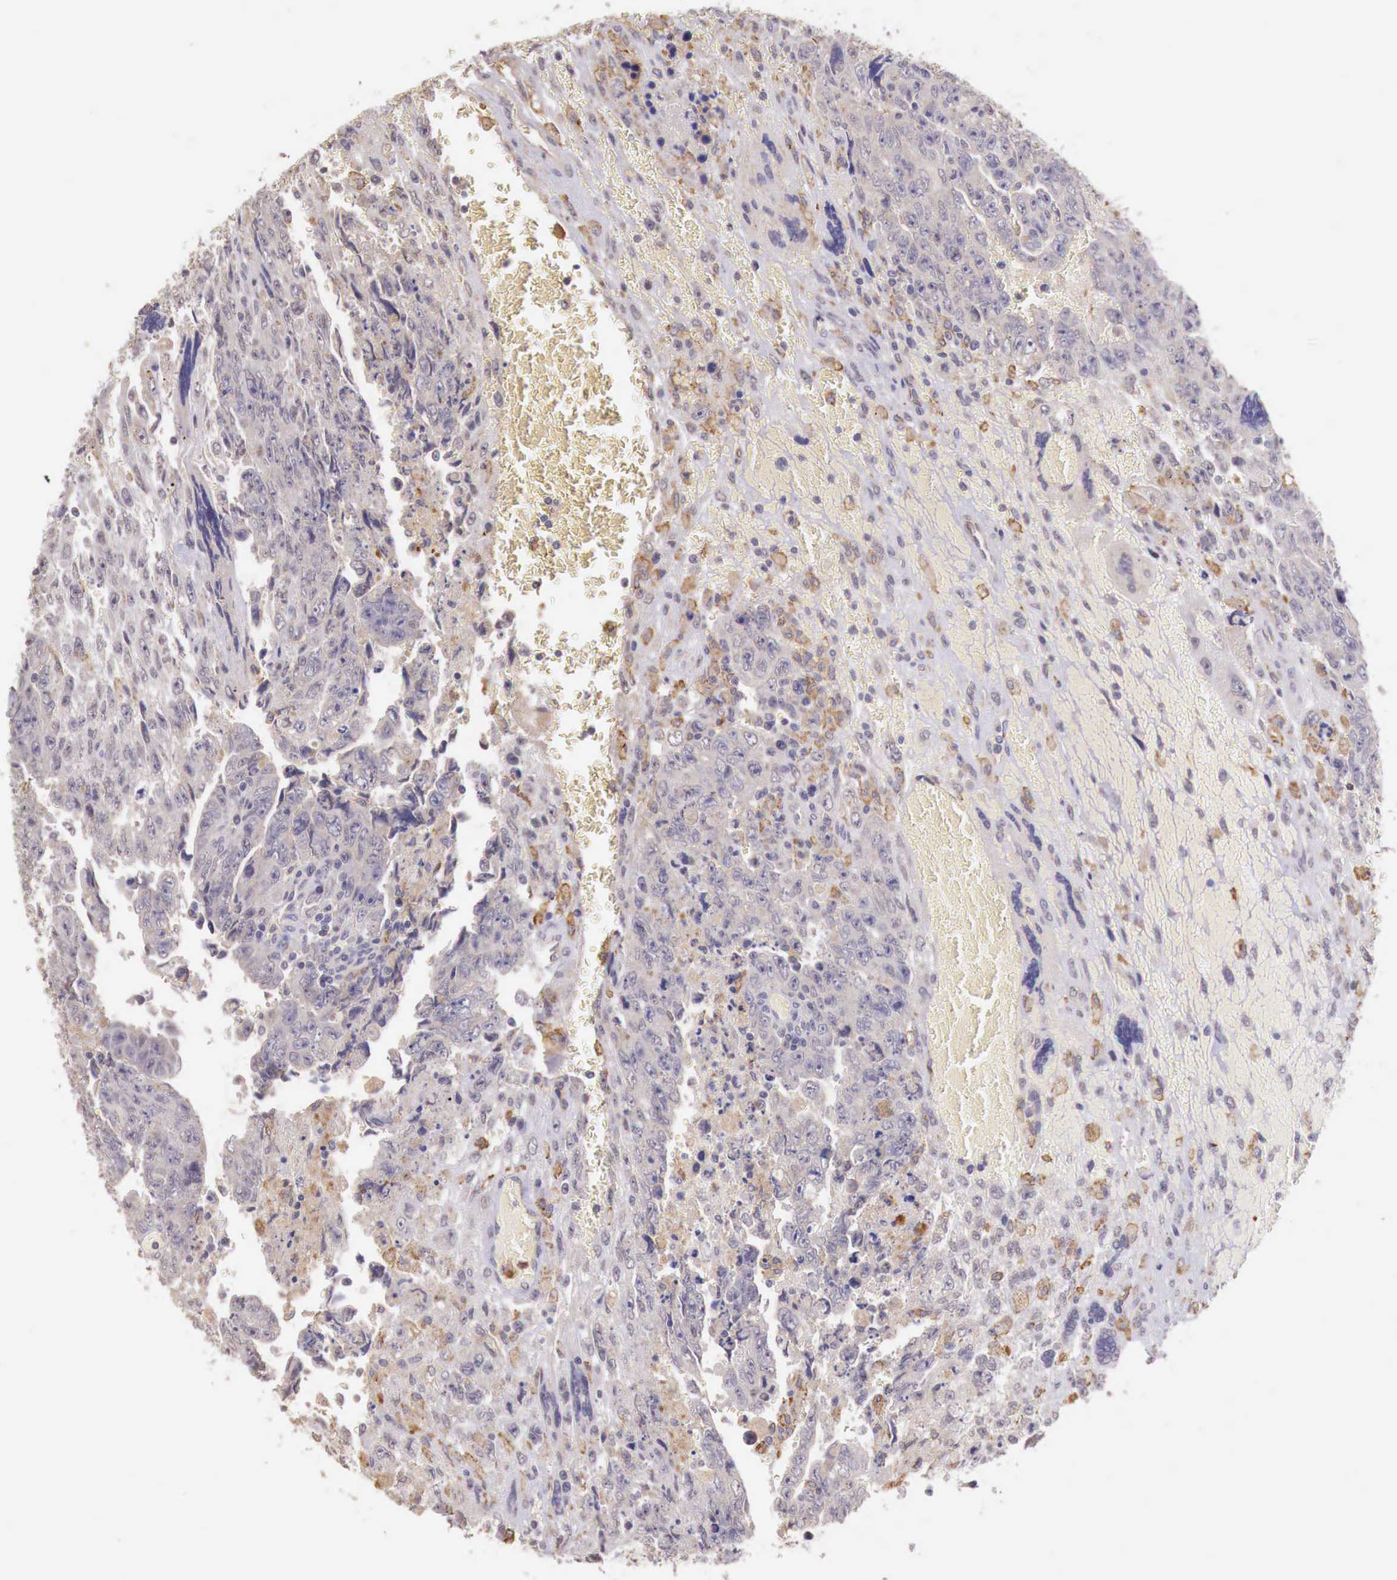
{"staining": {"intensity": "weak", "quantity": "25%-75%", "location": "cytoplasmic/membranous"}, "tissue": "testis cancer", "cell_type": "Tumor cells", "image_type": "cancer", "snomed": [{"axis": "morphology", "description": "Carcinoma, Embryonal, NOS"}, {"axis": "topography", "description": "Testis"}], "caption": "Approximately 25%-75% of tumor cells in testis embryonal carcinoma reveal weak cytoplasmic/membranous protein positivity as visualized by brown immunohistochemical staining.", "gene": "CHRDL1", "patient": {"sex": "male", "age": 28}}